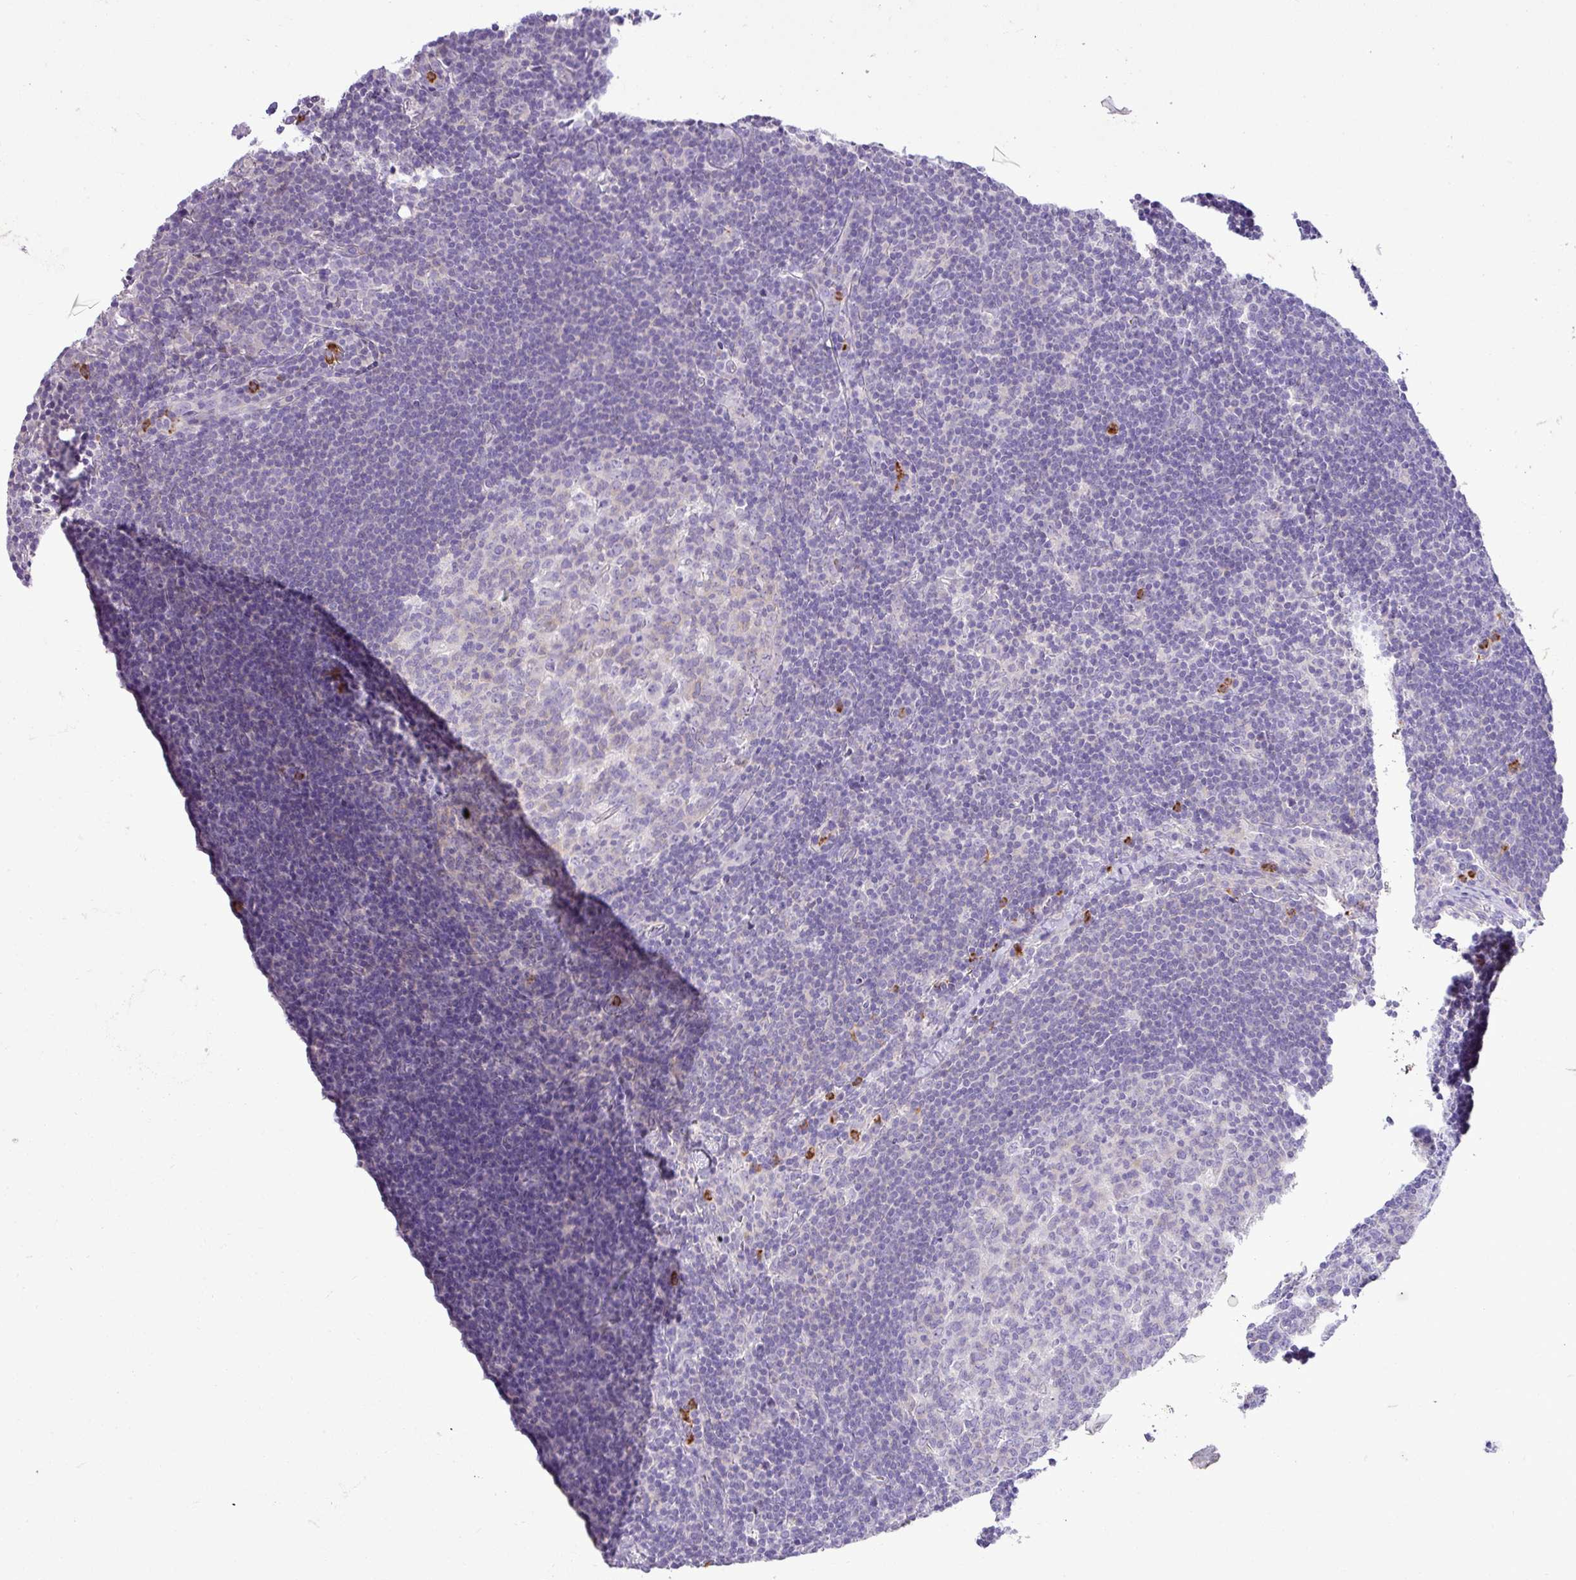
{"staining": {"intensity": "negative", "quantity": "none", "location": "none"}, "tissue": "lymph node", "cell_type": "Germinal center cells", "image_type": "normal", "snomed": [{"axis": "morphology", "description": "Normal tissue, NOS"}, {"axis": "topography", "description": "Lymph node"}], "caption": "A histopathology image of lymph node stained for a protein demonstrates no brown staining in germinal center cells.", "gene": "ZSCAN5A", "patient": {"sex": "female", "age": 29}}